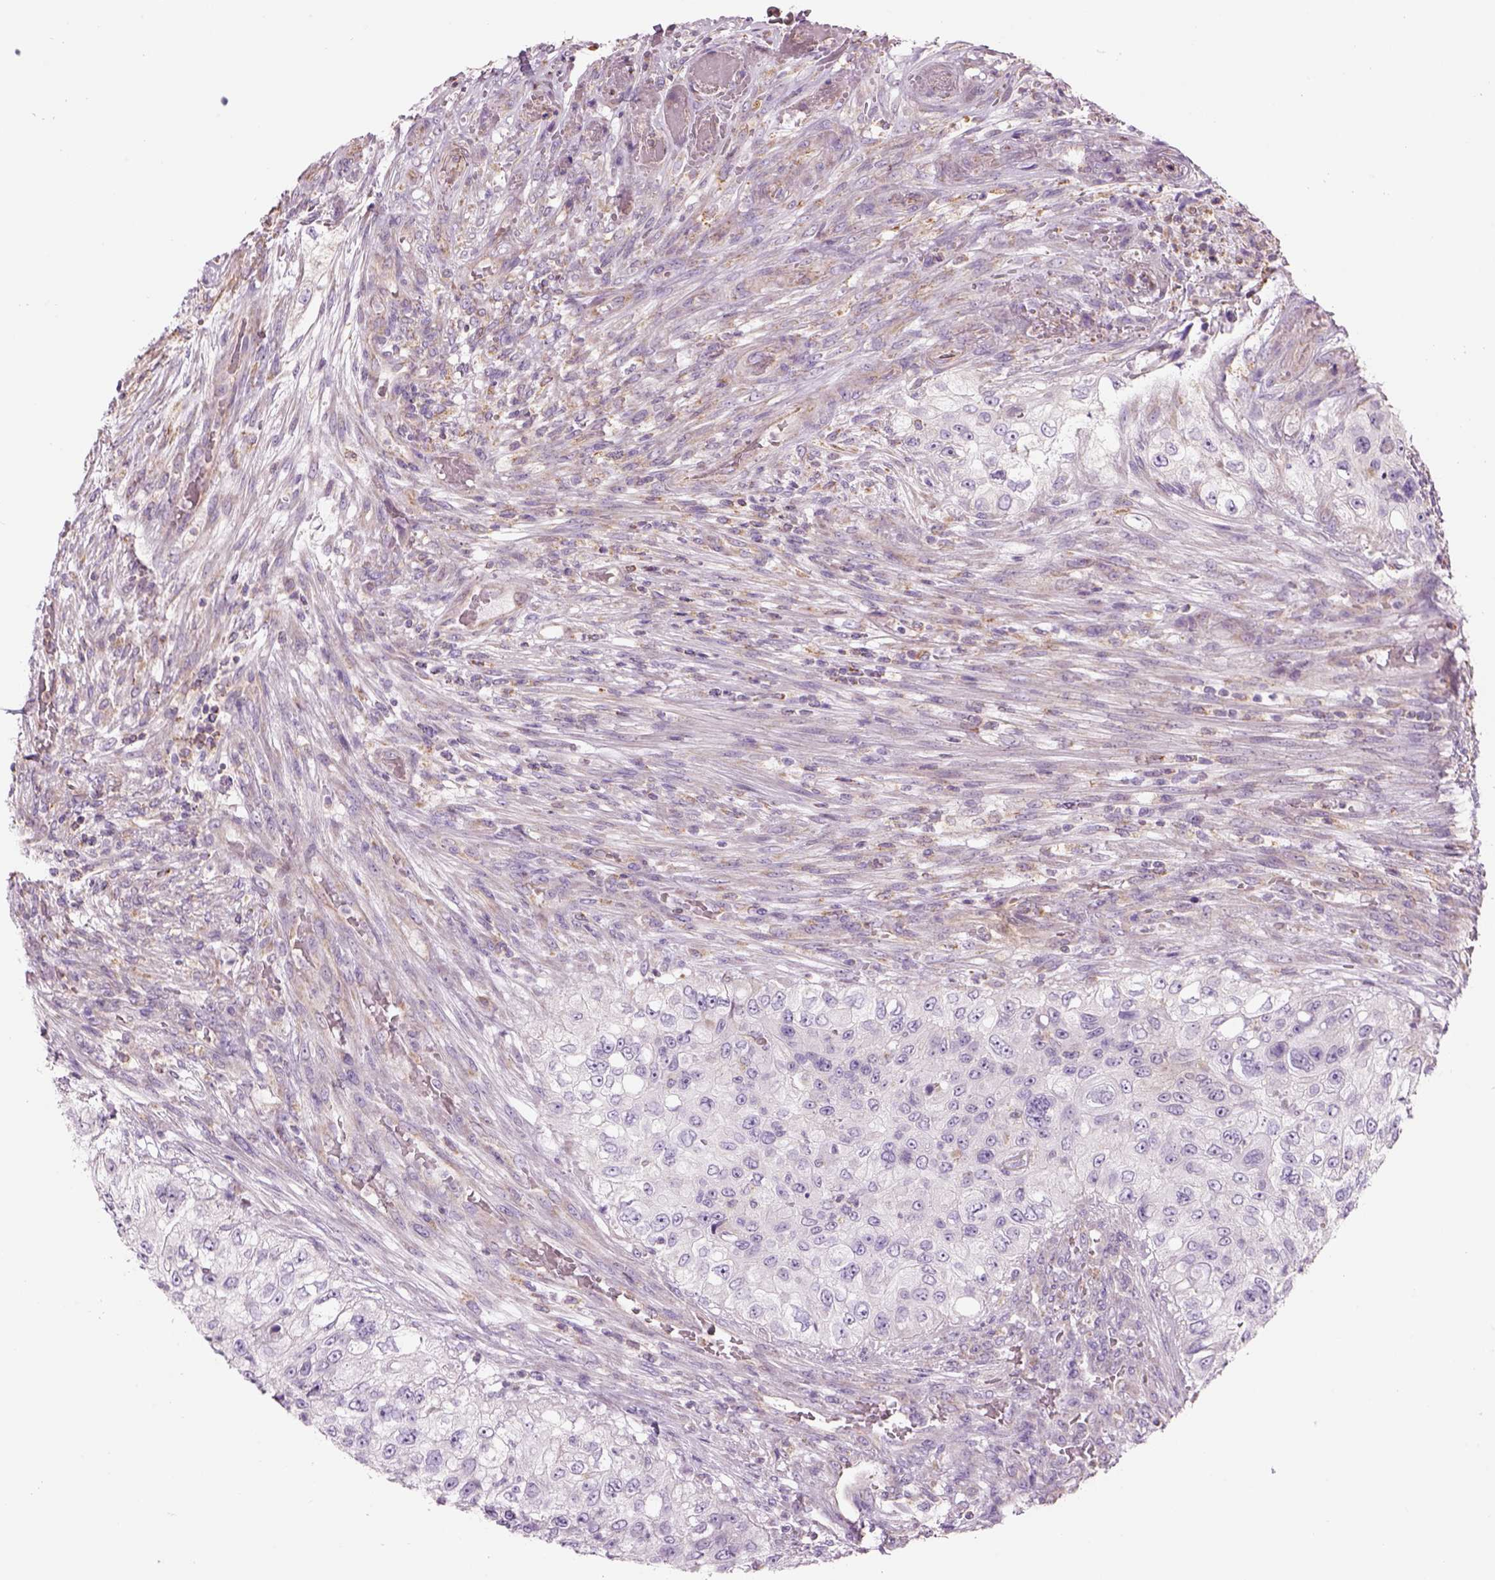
{"staining": {"intensity": "negative", "quantity": "none", "location": "none"}, "tissue": "urothelial cancer", "cell_type": "Tumor cells", "image_type": "cancer", "snomed": [{"axis": "morphology", "description": "Urothelial carcinoma, High grade"}, {"axis": "topography", "description": "Urinary bladder"}], "caption": "Urothelial cancer was stained to show a protein in brown. There is no significant positivity in tumor cells.", "gene": "IFT52", "patient": {"sex": "female", "age": 60}}